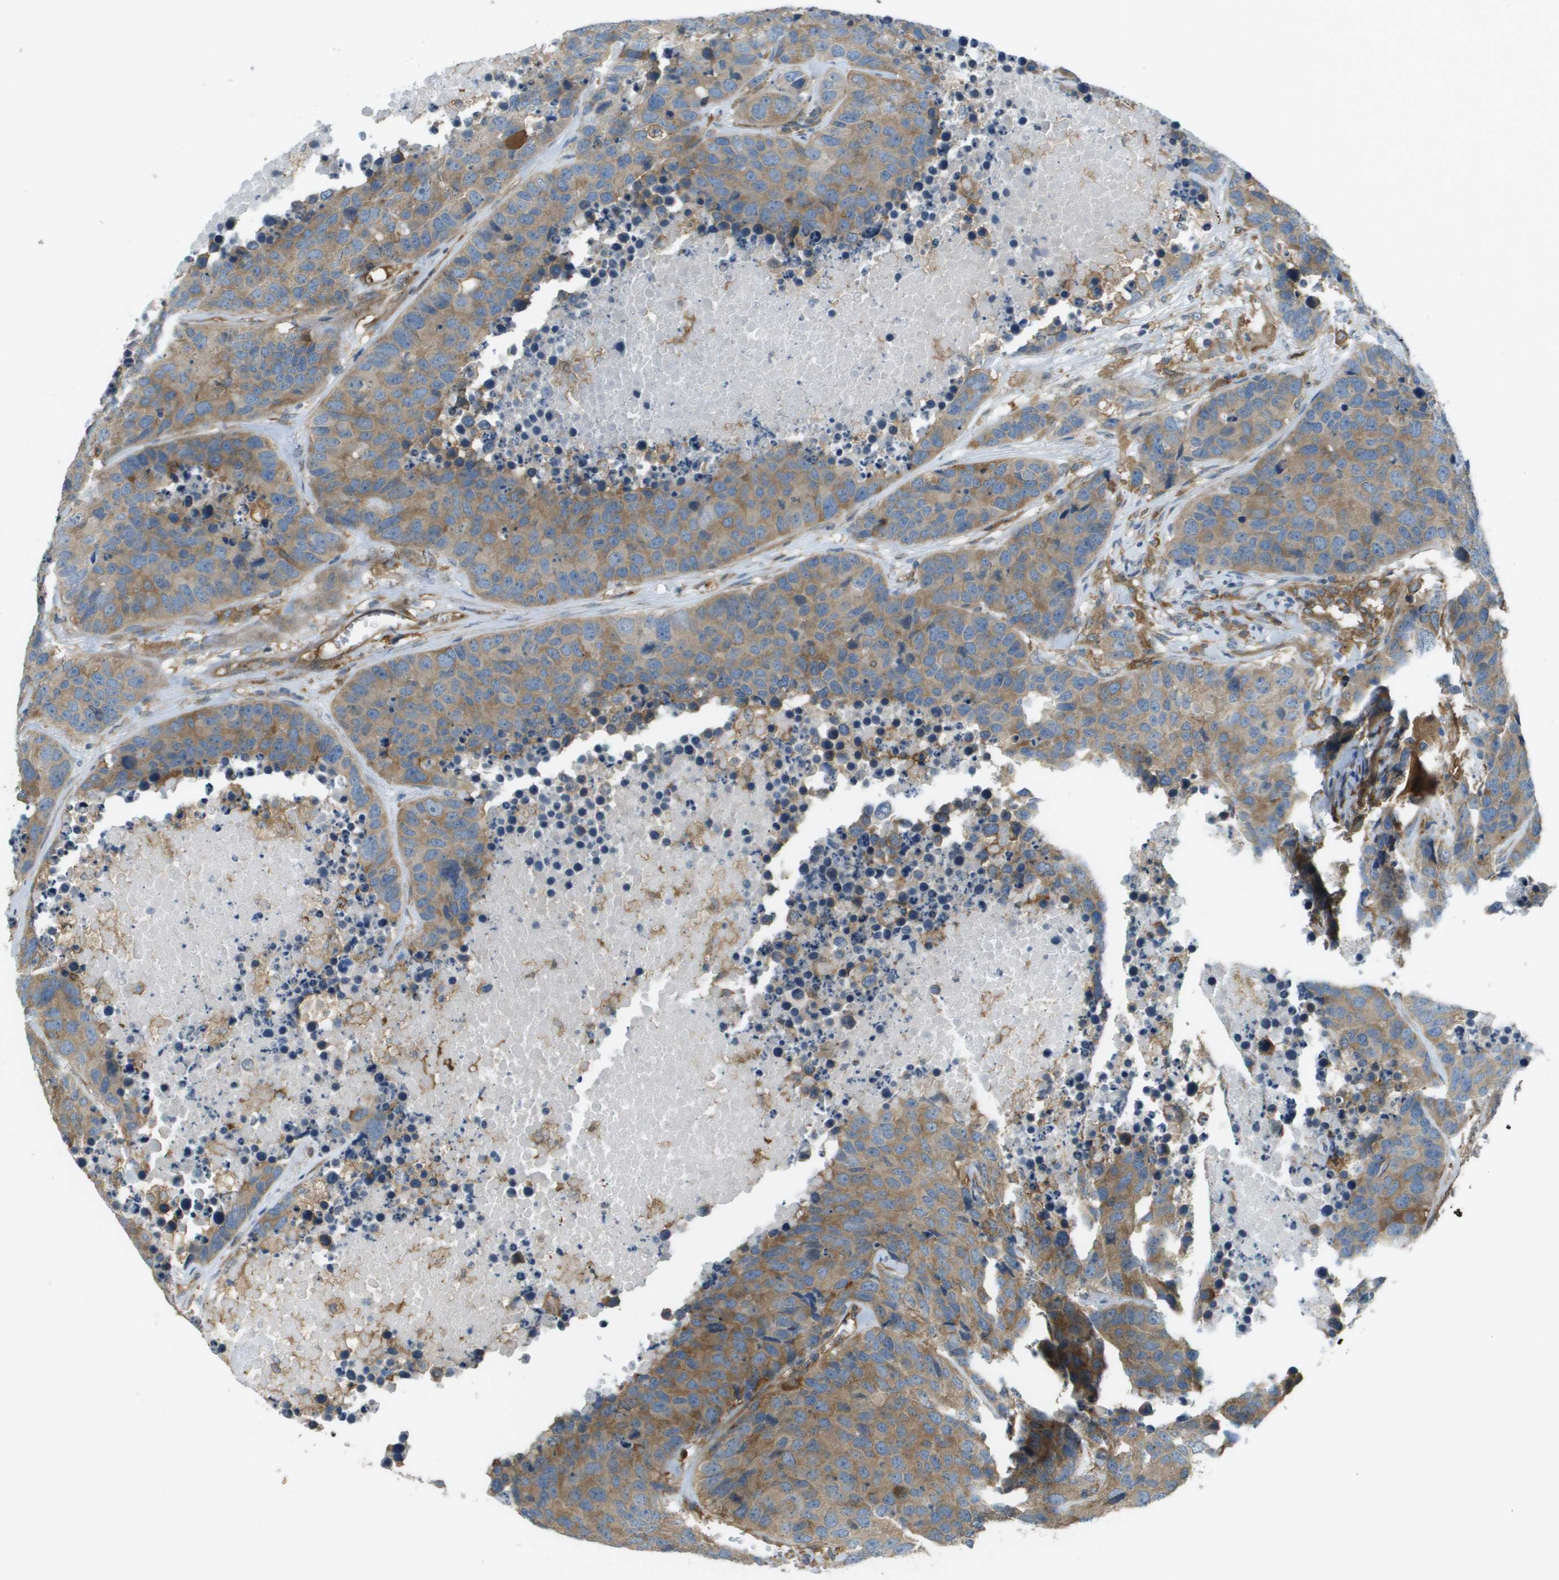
{"staining": {"intensity": "moderate", "quantity": ">75%", "location": "cytoplasmic/membranous"}, "tissue": "carcinoid", "cell_type": "Tumor cells", "image_type": "cancer", "snomed": [{"axis": "morphology", "description": "Carcinoid, malignant, NOS"}, {"axis": "topography", "description": "Lung"}], "caption": "Immunohistochemical staining of human carcinoid exhibits medium levels of moderate cytoplasmic/membranous expression in approximately >75% of tumor cells.", "gene": "CORO1B", "patient": {"sex": "male", "age": 60}}